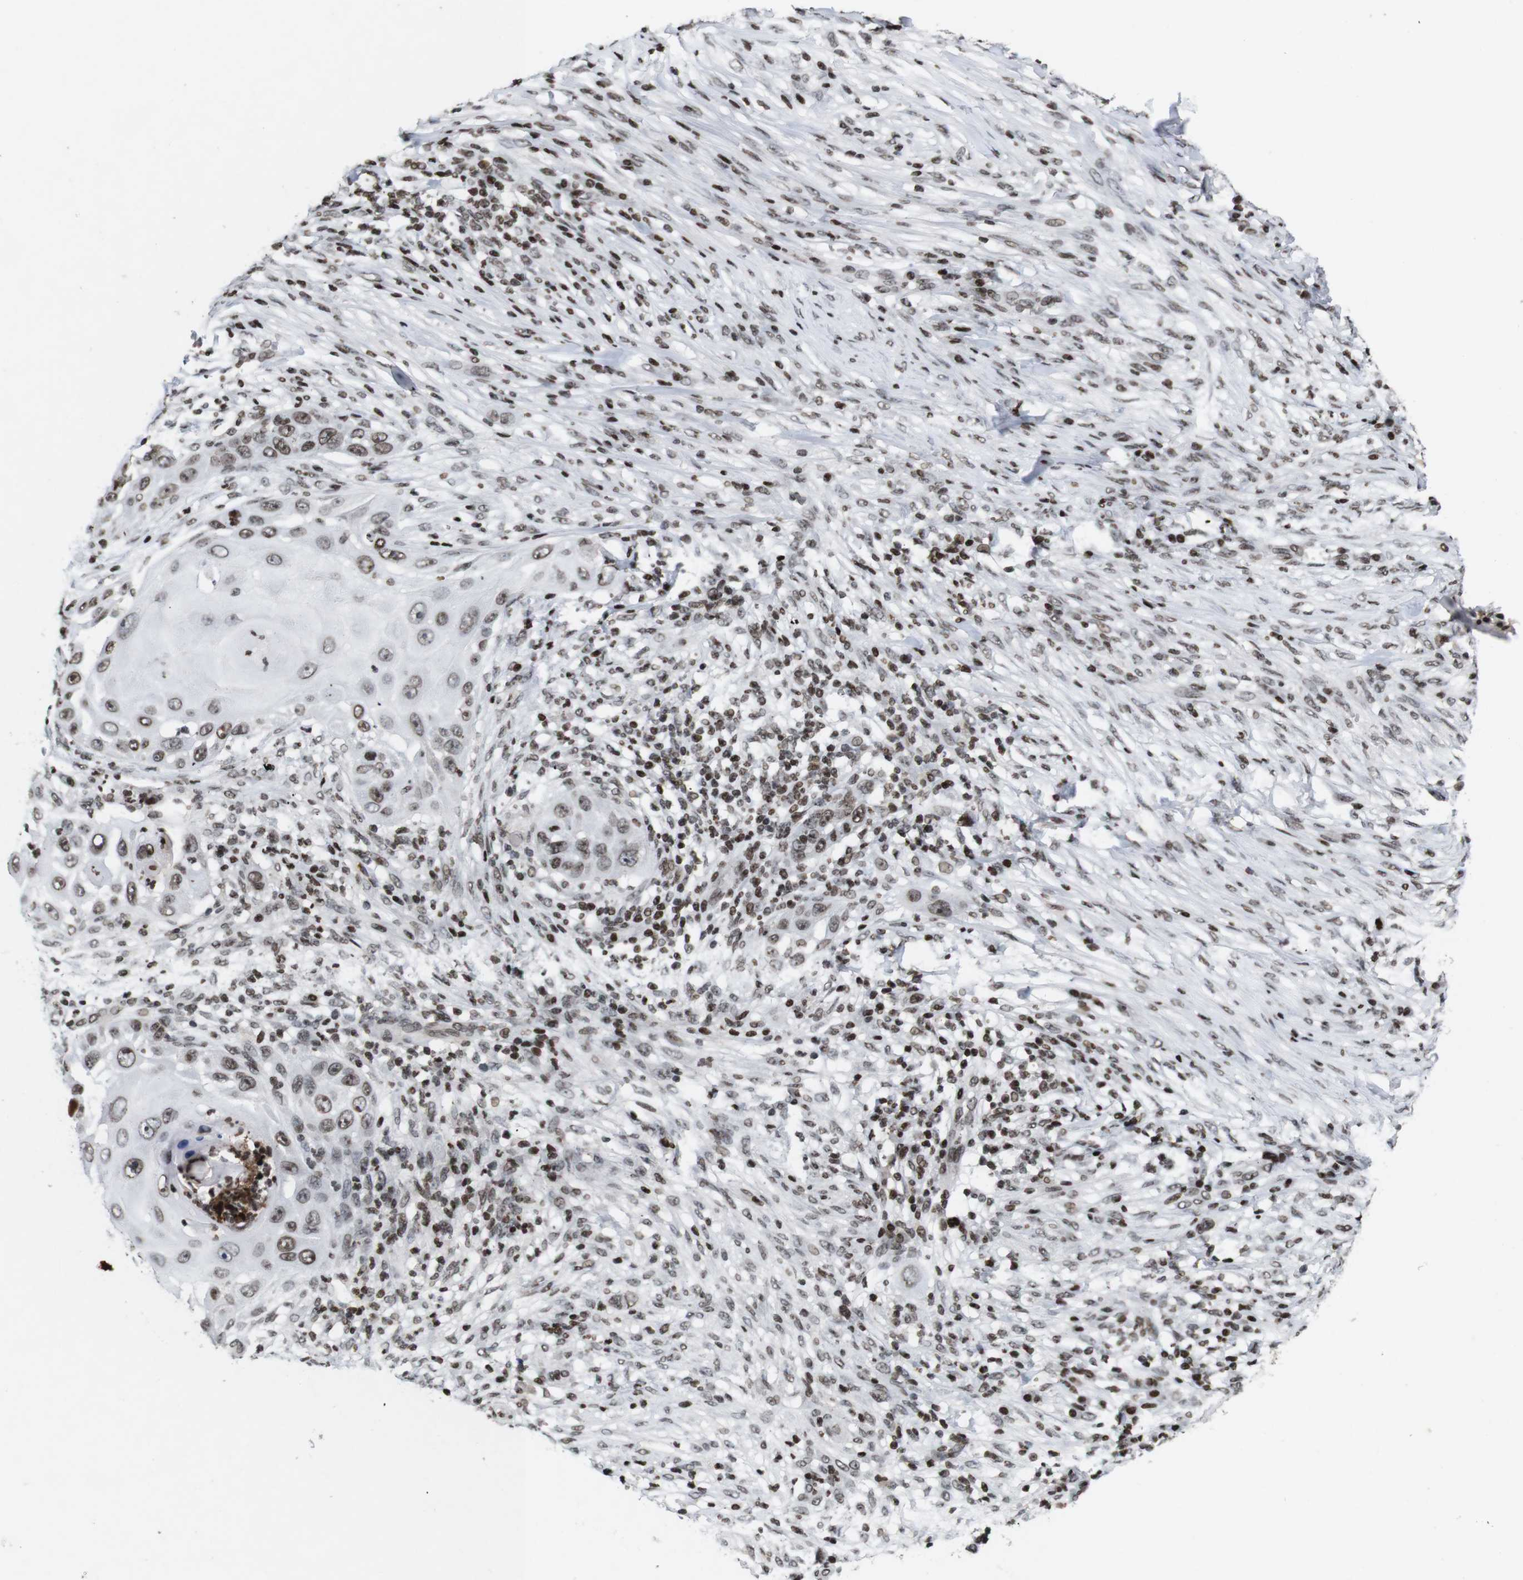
{"staining": {"intensity": "weak", "quantity": ">75%", "location": "nuclear"}, "tissue": "skin cancer", "cell_type": "Tumor cells", "image_type": "cancer", "snomed": [{"axis": "morphology", "description": "Squamous cell carcinoma, NOS"}, {"axis": "topography", "description": "Skin"}], "caption": "Immunohistochemistry image of human squamous cell carcinoma (skin) stained for a protein (brown), which shows low levels of weak nuclear expression in about >75% of tumor cells.", "gene": "MAGEH1", "patient": {"sex": "female", "age": 44}}